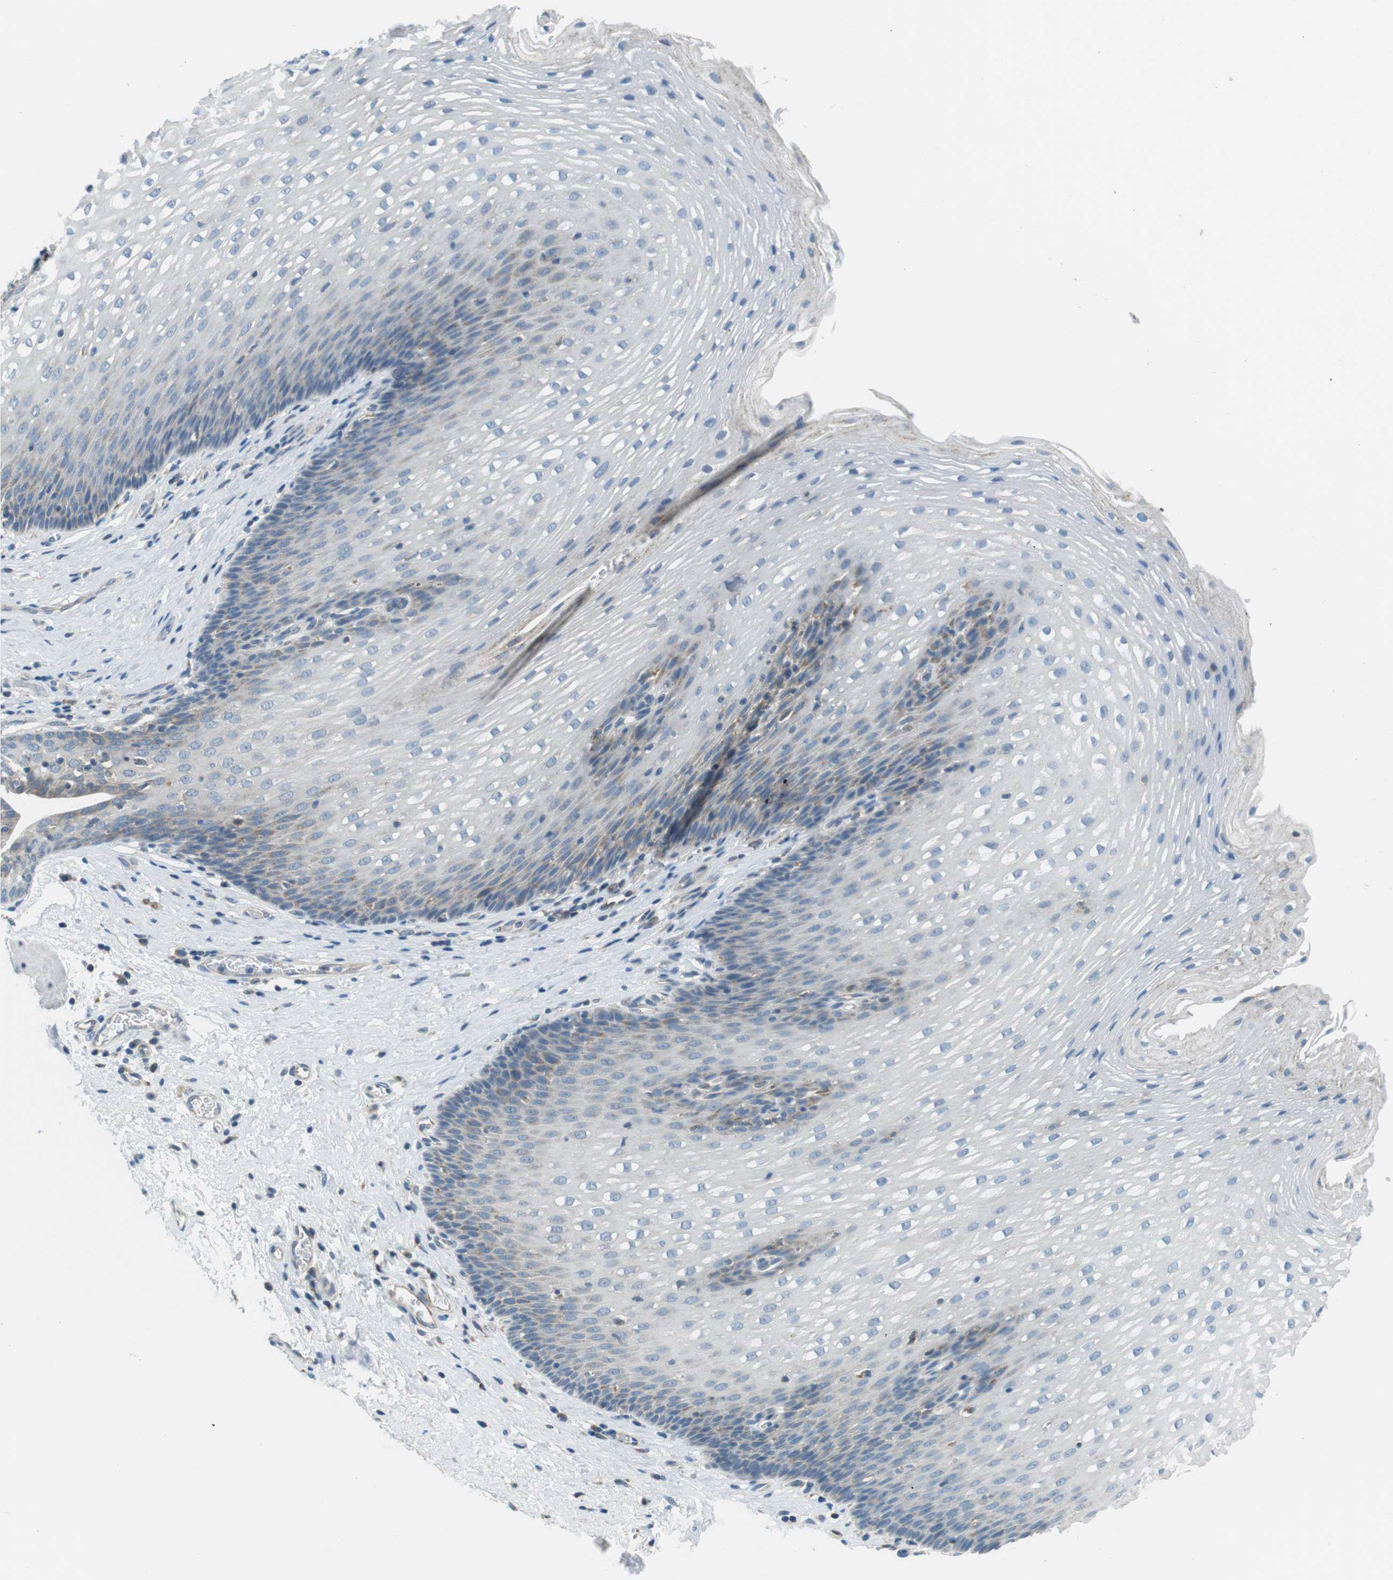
{"staining": {"intensity": "moderate", "quantity": "<25%", "location": "cytoplasmic/membranous"}, "tissue": "esophagus", "cell_type": "Squamous epithelial cells", "image_type": "normal", "snomed": [{"axis": "morphology", "description": "Normal tissue, NOS"}, {"axis": "topography", "description": "Esophagus"}], "caption": "Protein staining of benign esophagus demonstrates moderate cytoplasmic/membranous staining in approximately <25% of squamous epithelial cells. The protein of interest is shown in brown color, while the nuclei are stained blue.", "gene": "BACE1", "patient": {"sex": "male", "age": 48}}